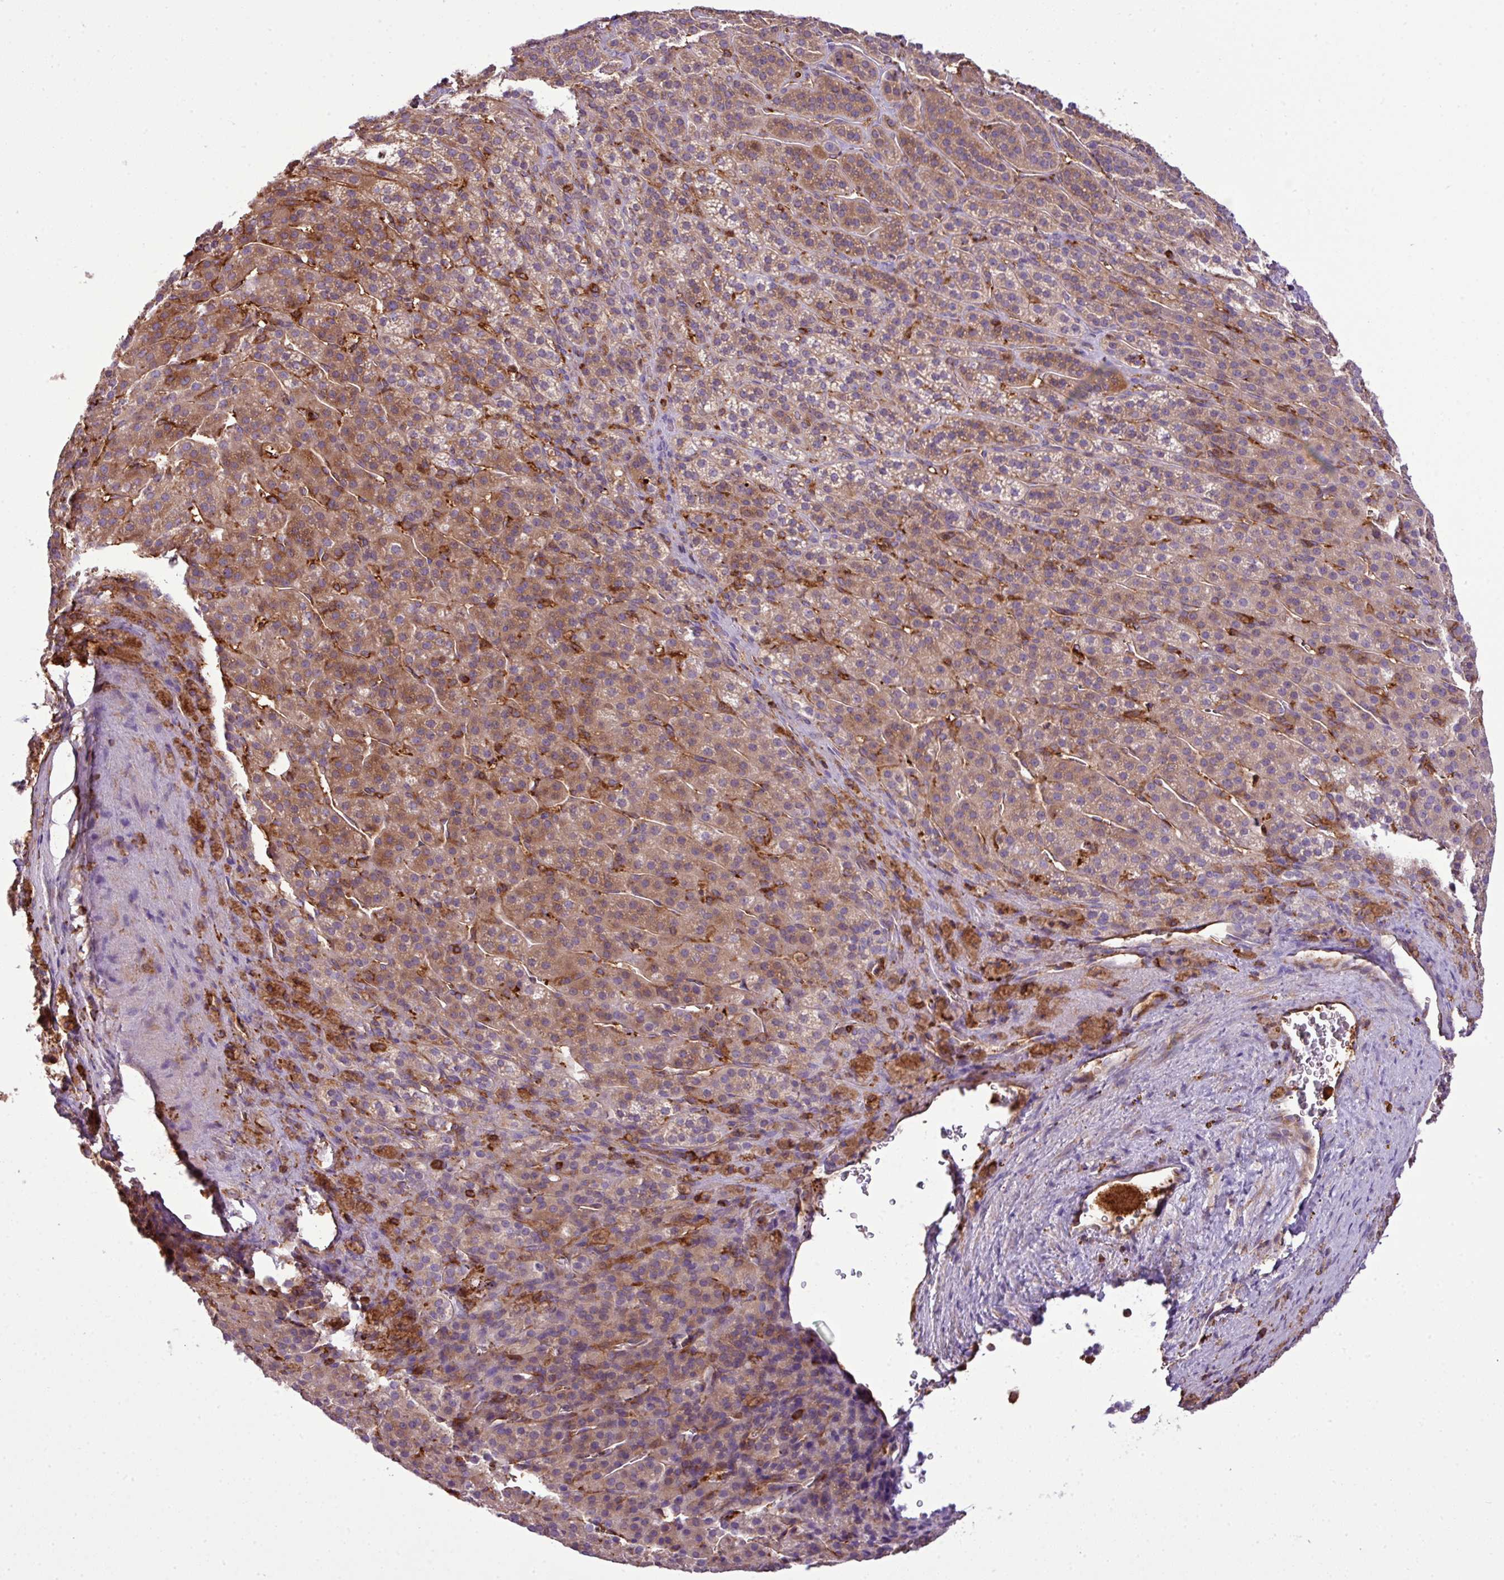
{"staining": {"intensity": "moderate", "quantity": ">75%", "location": "cytoplasmic/membranous"}, "tissue": "adrenal gland", "cell_type": "Glandular cells", "image_type": "normal", "snomed": [{"axis": "morphology", "description": "Normal tissue, NOS"}, {"axis": "topography", "description": "Adrenal gland"}], "caption": "The photomicrograph shows staining of benign adrenal gland, revealing moderate cytoplasmic/membranous protein positivity (brown color) within glandular cells.", "gene": "PGAP6", "patient": {"sex": "female", "age": 41}}